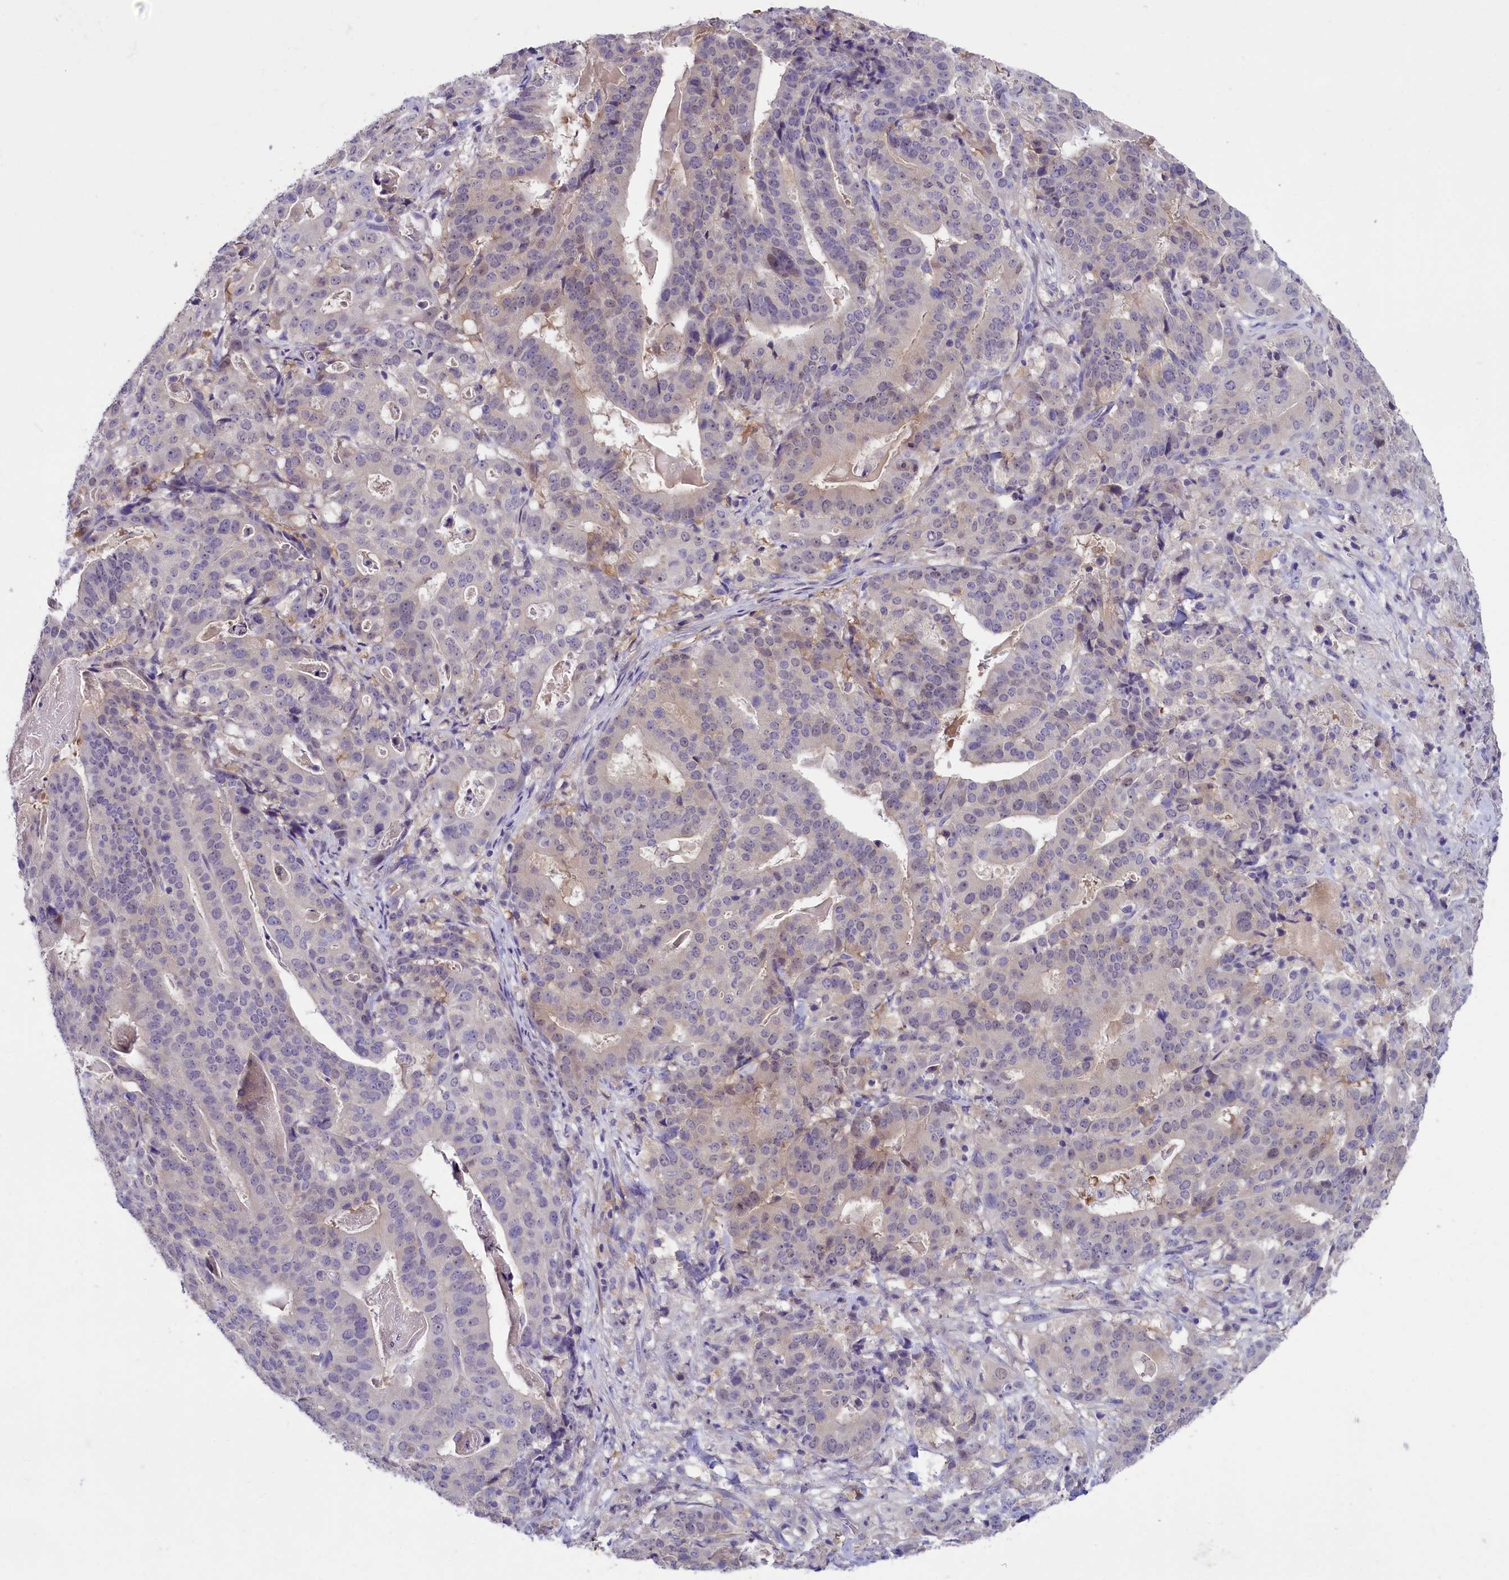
{"staining": {"intensity": "negative", "quantity": "none", "location": "none"}, "tissue": "stomach cancer", "cell_type": "Tumor cells", "image_type": "cancer", "snomed": [{"axis": "morphology", "description": "Adenocarcinoma, NOS"}, {"axis": "topography", "description": "Stomach"}], "caption": "An image of stomach adenocarcinoma stained for a protein shows no brown staining in tumor cells. (DAB (3,3'-diaminobenzidine) immunohistochemistry (IHC), high magnification).", "gene": "ENPP6", "patient": {"sex": "male", "age": 48}}